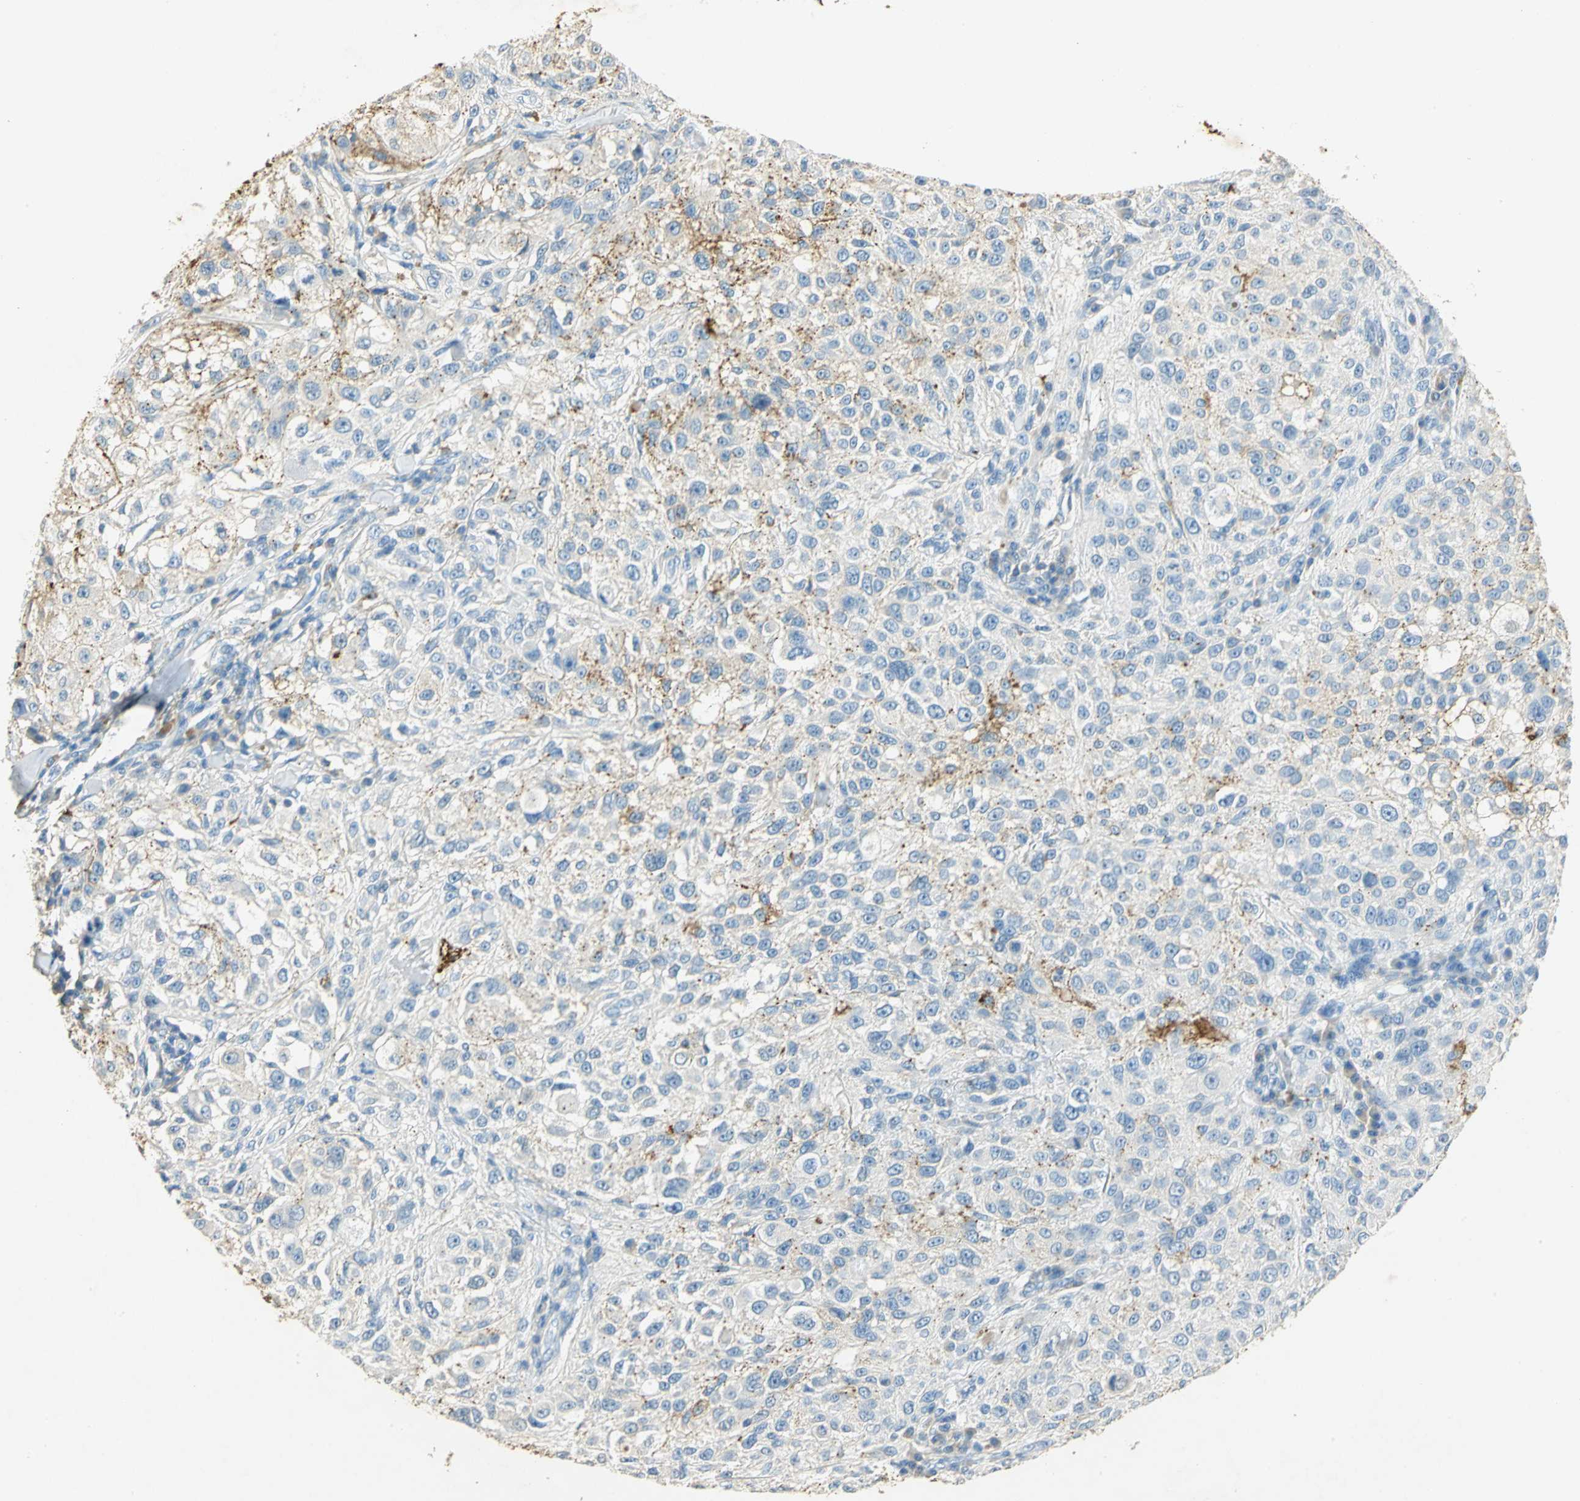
{"staining": {"intensity": "moderate", "quantity": "<25%", "location": "cytoplasmic/membranous"}, "tissue": "melanoma", "cell_type": "Tumor cells", "image_type": "cancer", "snomed": [{"axis": "morphology", "description": "Necrosis, NOS"}, {"axis": "morphology", "description": "Malignant melanoma, NOS"}, {"axis": "topography", "description": "Skin"}], "caption": "Melanoma stained with a protein marker reveals moderate staining in tumor cells.", "gene": "ANXA4", "patient": {"sex": "female", "age": 87}}